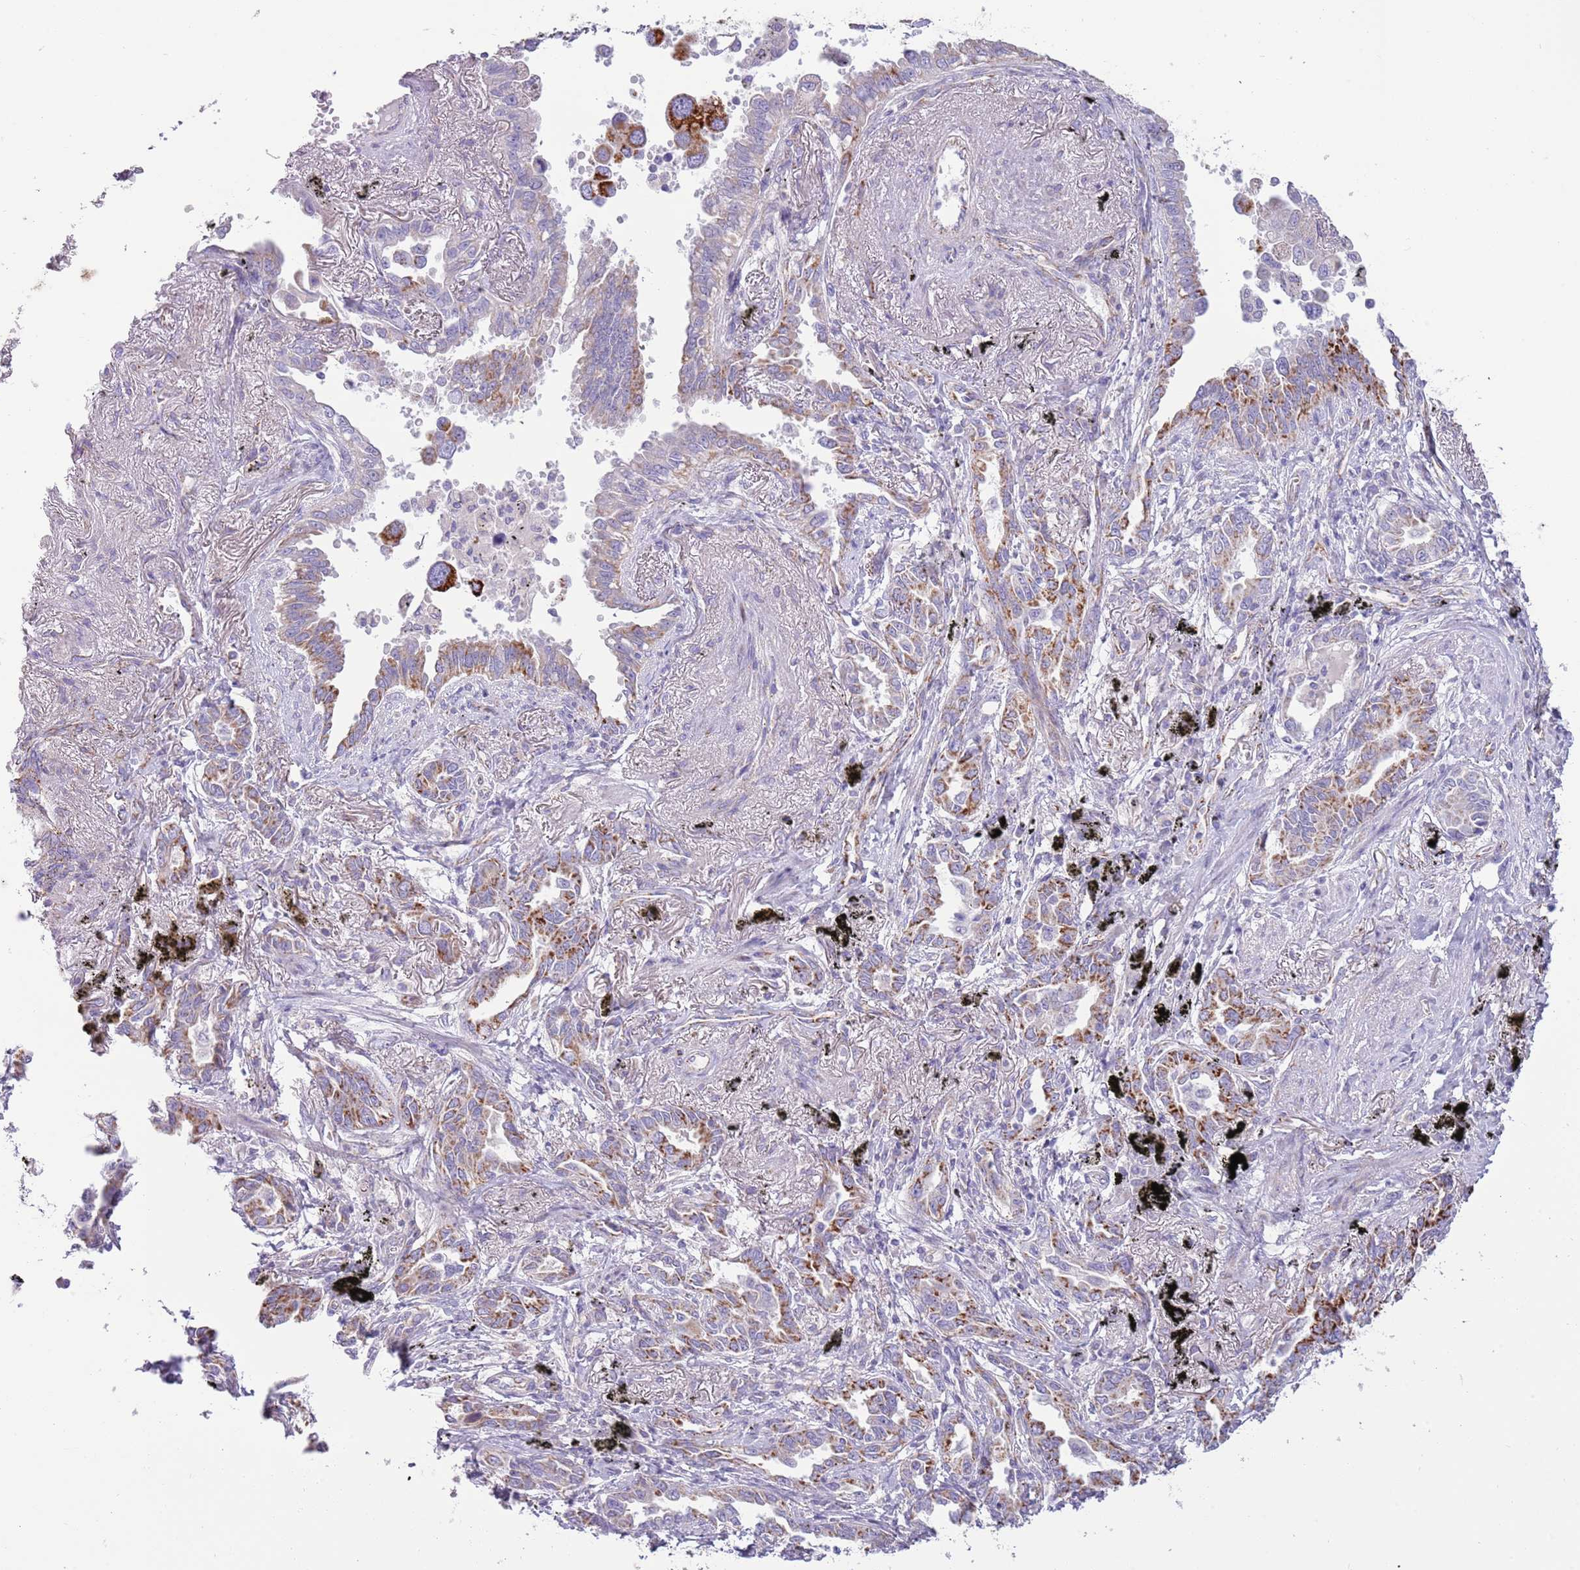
{"staining": {"intensity": "strong", "quantity": "25%-75%", "location": "cytoplasmic/membranous"}, "tissue": "lung cancer", "cell_type": "Tumor cells", "image_type": "cancer", "snomed": [{"axis": "morphology", "description": "Adenocarcinoma, NOS"}, {"axis": "topography", "description": "Lung"}], "caption": "Protein expression by IHC reveals strong cytoplasmic/membranous expression in about 25%-75% of tumor cells in lung cancer (adenocarcinoma). The staining is performed using DAB (3,3'-diaminobenzidine) brown chromogen to label protein expression. The nuclei are counter-stained blue using hematoxylin.", "gene": "RNF222", "patient": {"sex": "male", "age": 67}}